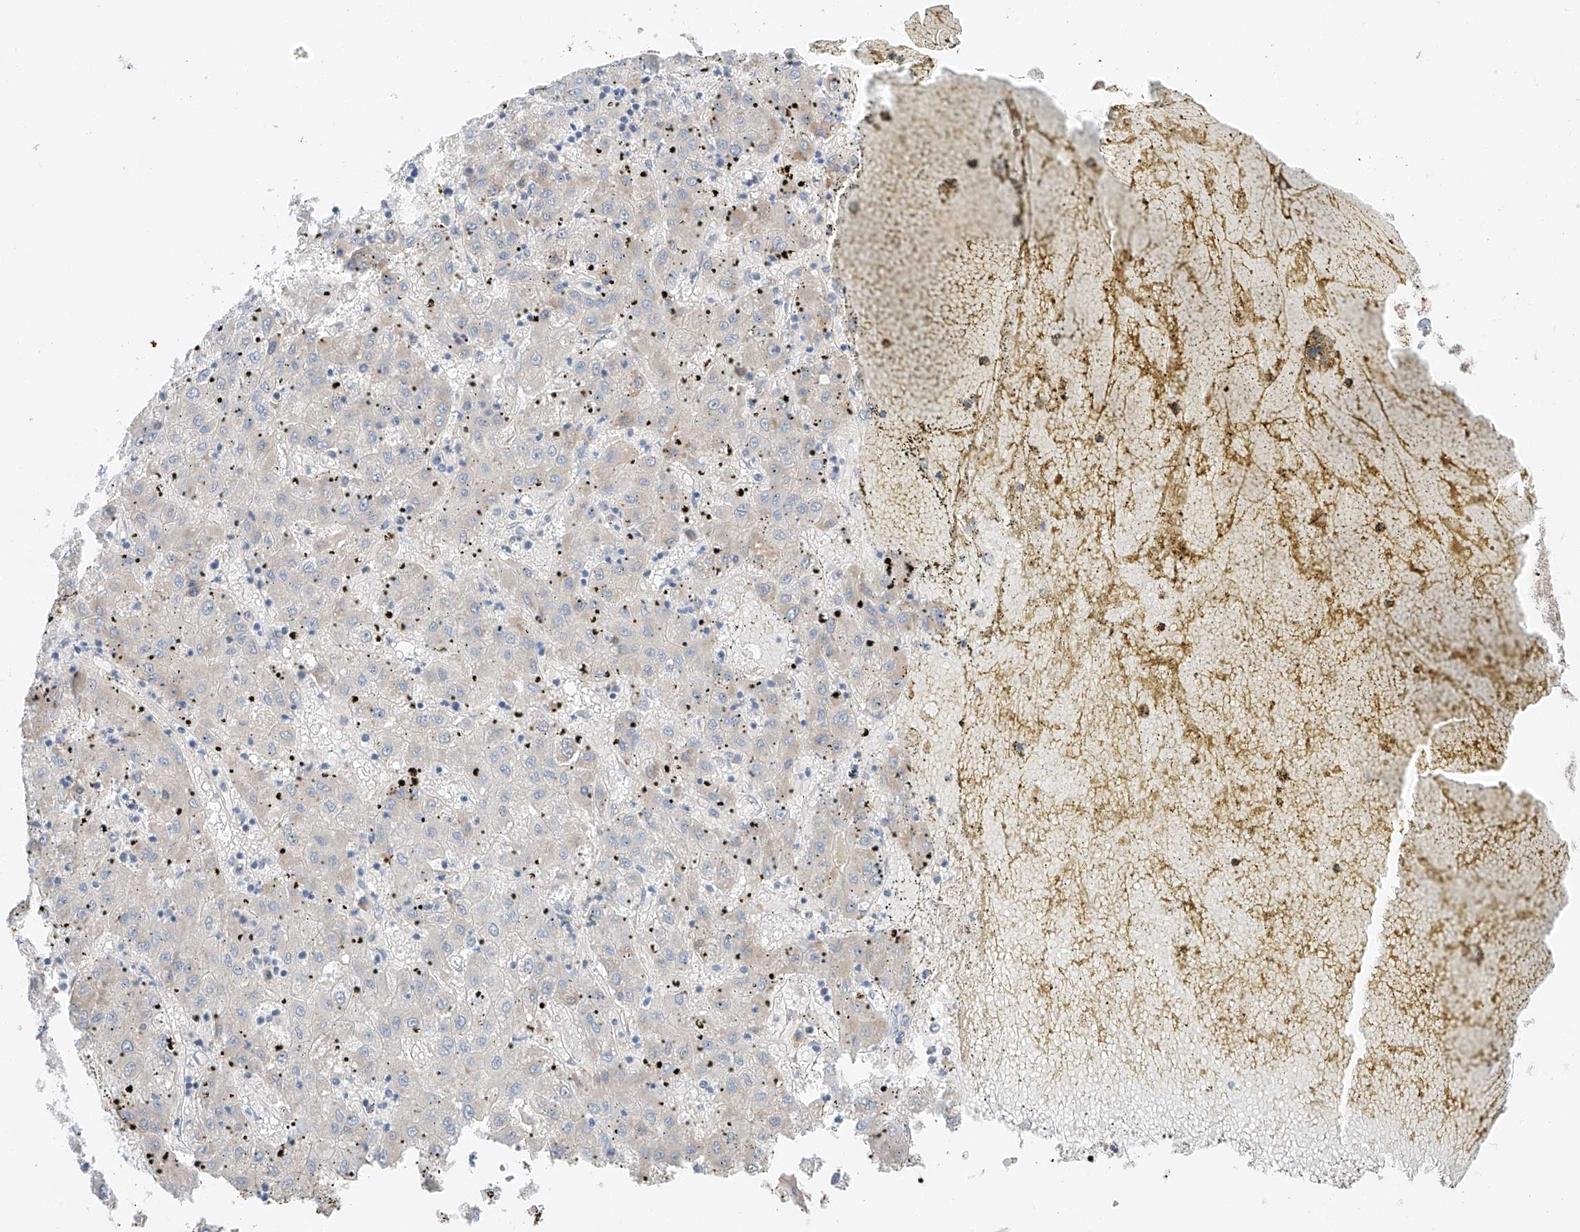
{"staining": {"intensity": "negative", "quantity": "none", "location": "none"}, "tissue": "liver cancer", "cell_type": "Tumor cells", "image_type": "cancer", "snomed": [{"axis": "morphology", "description": "Carcinoma, Hepatocellular, NOS"}, {"axis": "topography", "description": "Liver"}], "caption": "A high-resolution histopathology image shows immunohistochemistry (IHC) staining of liver cancer, which demonstrates no significant expression in tumor cells.", "gene": "RUSC1", "patient": {"sex": "male", "age": 72}}